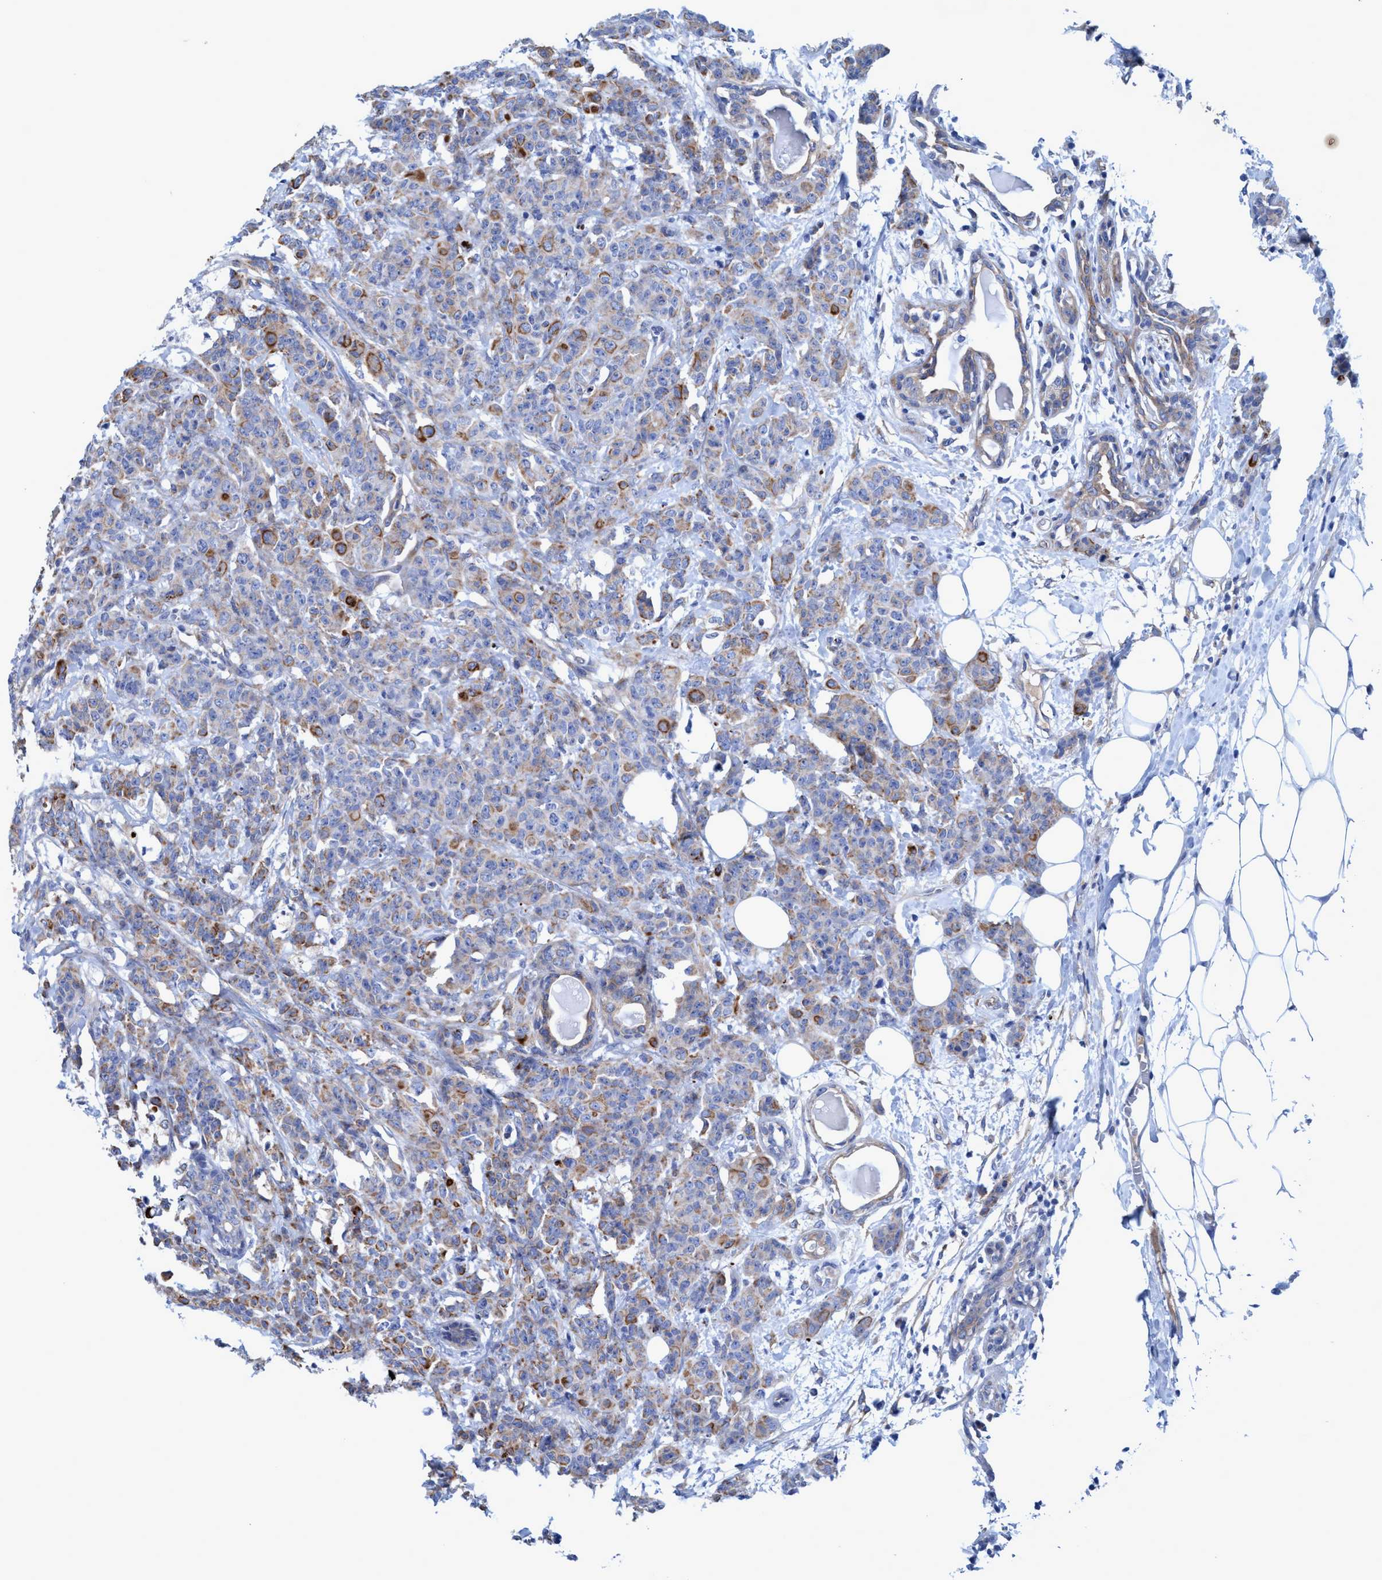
{"staining": {"intensity": "moderate", "quantity": "25%-75%", "location": "cytoplasmic/membranous"}, "tissue": "breast cancer", "cell_type": "Tumor cells", "image_type": "cancer", "snomed": [{"axis": "morphology", "description": "Normal tissue, NOS"}, {"axis": "morphology", "description": "Duct carcinoma"}, {"axis": "topography", "description": "Breast"}], "caption": "A brown stain shows moderate cytoplasmic/membranous expression of a protein in human intraductal carcinoma (breast) tumor cells.", "gene": "GULP1", "patient": {"sex": "female", "age": 40}}